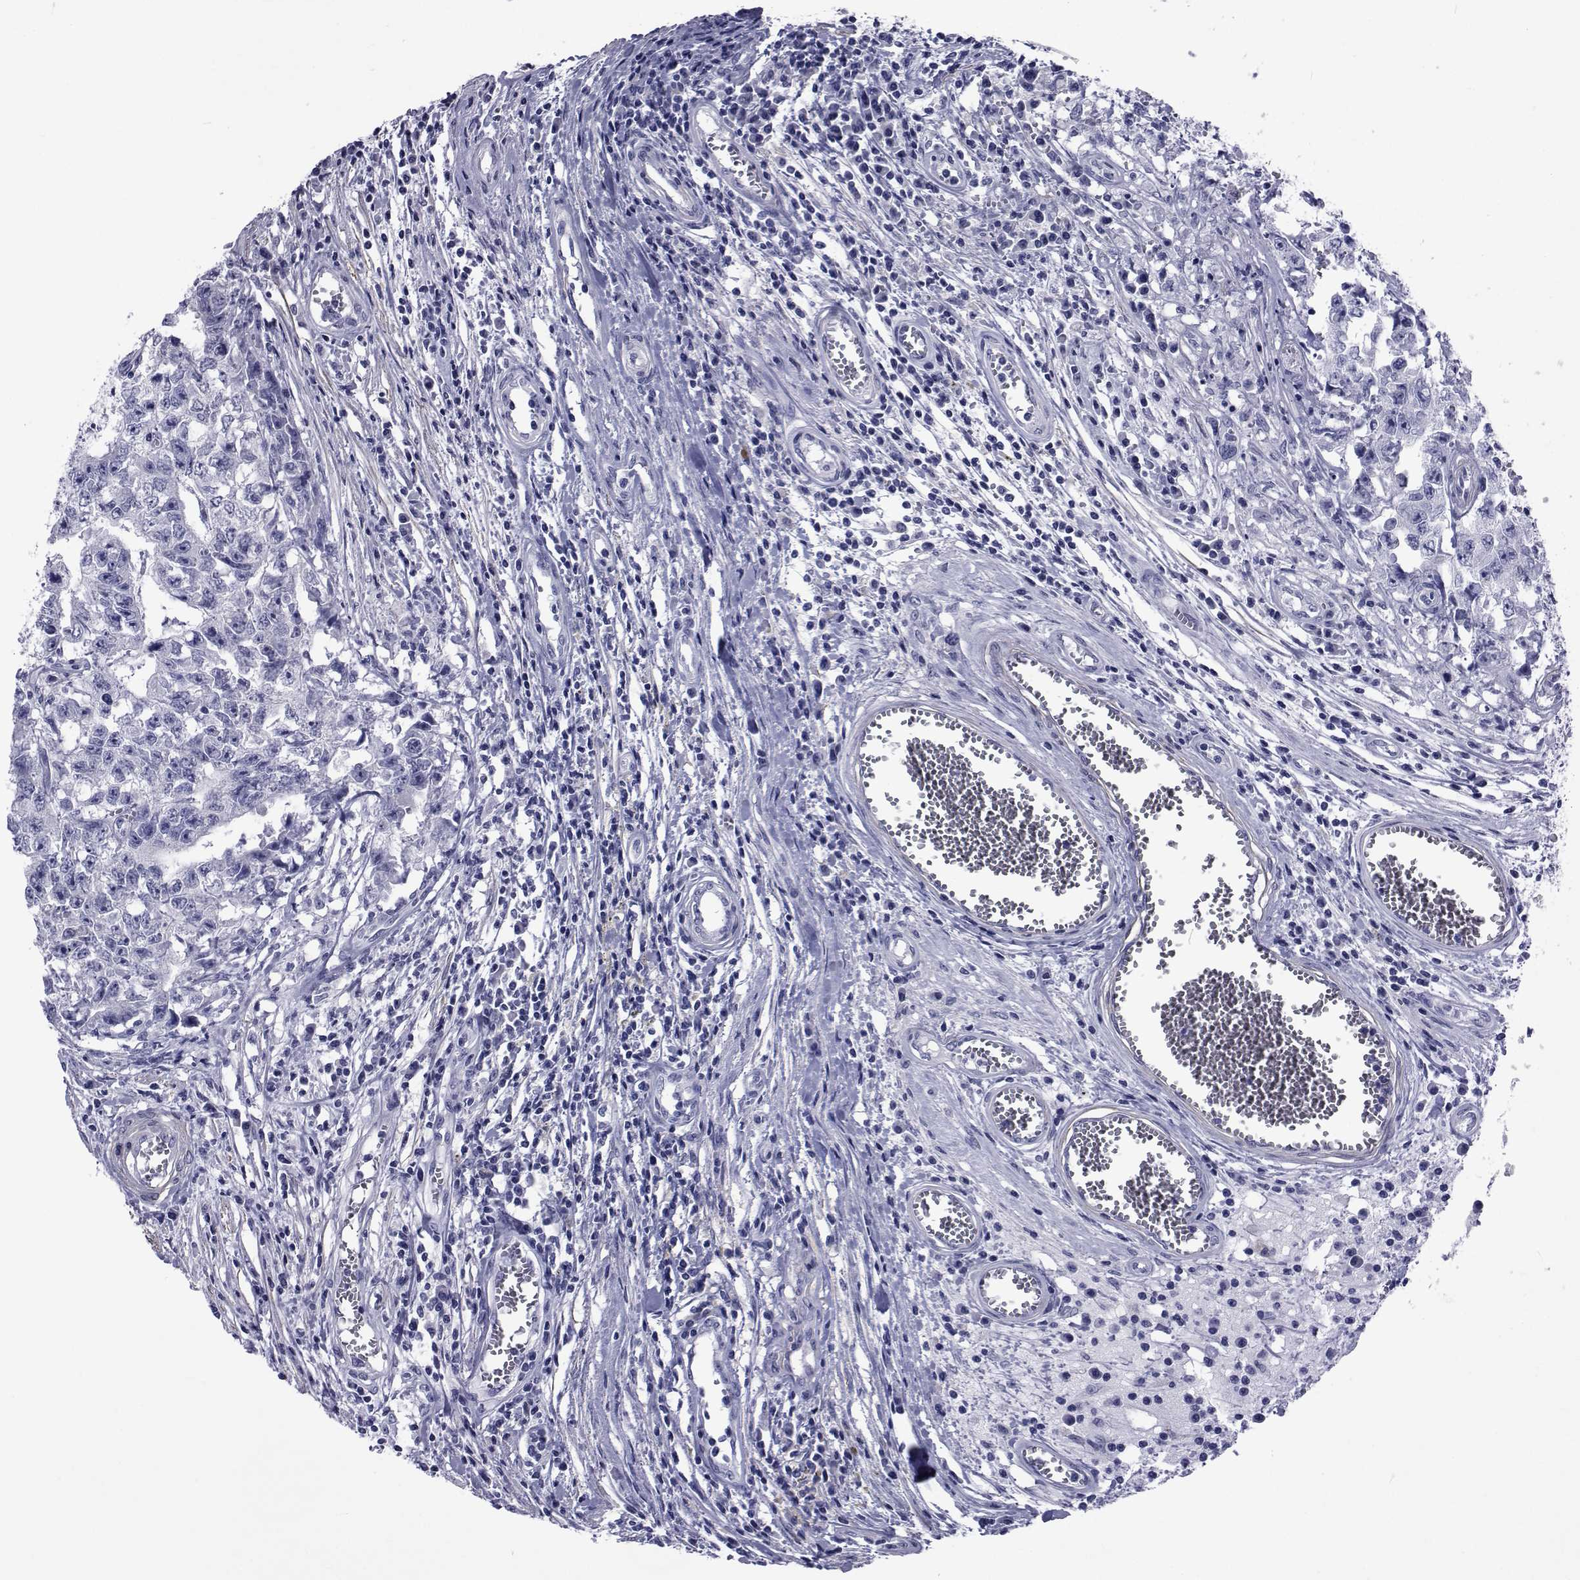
{"staining": {"intensity": "negative", "quantity": "none", "location": "none"}, "tissue": "testis cancer", "cell_type": "Tumor cells", "image_type": "cancer", "snomed": [{"axis": "morphology", "description": "Carcinoma, Embryonal, NOS"}, {"axis": "topography", "description": "Testis"}], "caption": "Immunohistochemistry of testis embryonal carcinoma demonstrates no staining in tumor cells. (DAB (3,3'-diaminobenzidine) IHC visualized using brightfield microscopy, high magnification).", "gene": "GKAP1", "patient": {"sex": "male", "age": 36}}